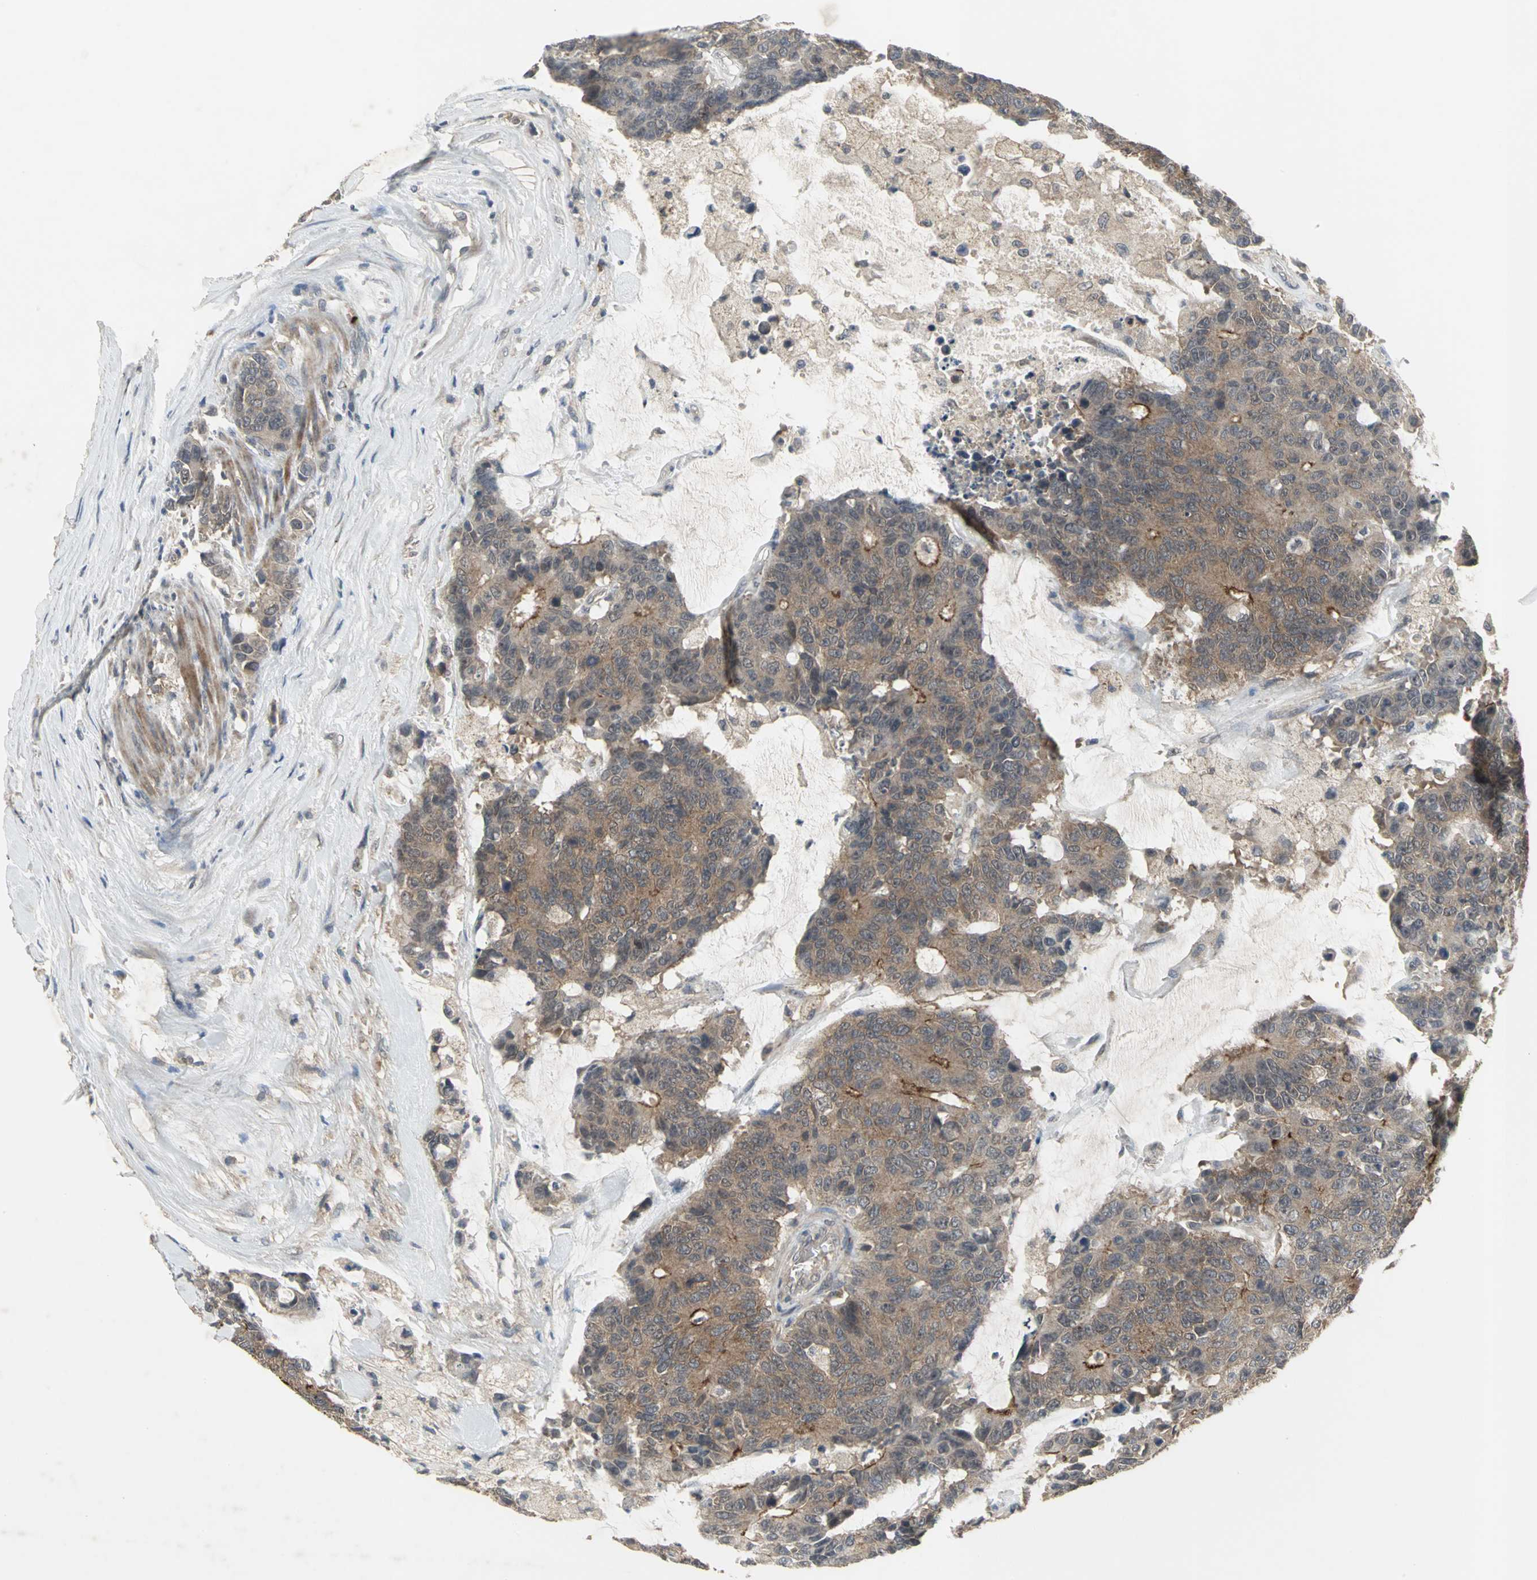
{"staining": {"intensity": "moderate", "quantity": ">75%", "location": "cytoplasmic/membranous"}, "tissue": "colorectal cancer", "cell_type": "Tumor cells", "image_type": "cancer", "snomed": [{"axis": "morphology", "description": "Adenocarcinoma, NOS"}, {"axis": "topography", "description": "Colon"}], "caption": "This photomicrograph shows colorectal adenocarcinoma stained with IHC to label a protein in brown. The cytoplasmic/membranous of tumor cells show moderate positivity for the protein. Nuclei are counter-stained blue.", "gene": "KEAP1", "patient": {"sex": "female", "age": 86}}